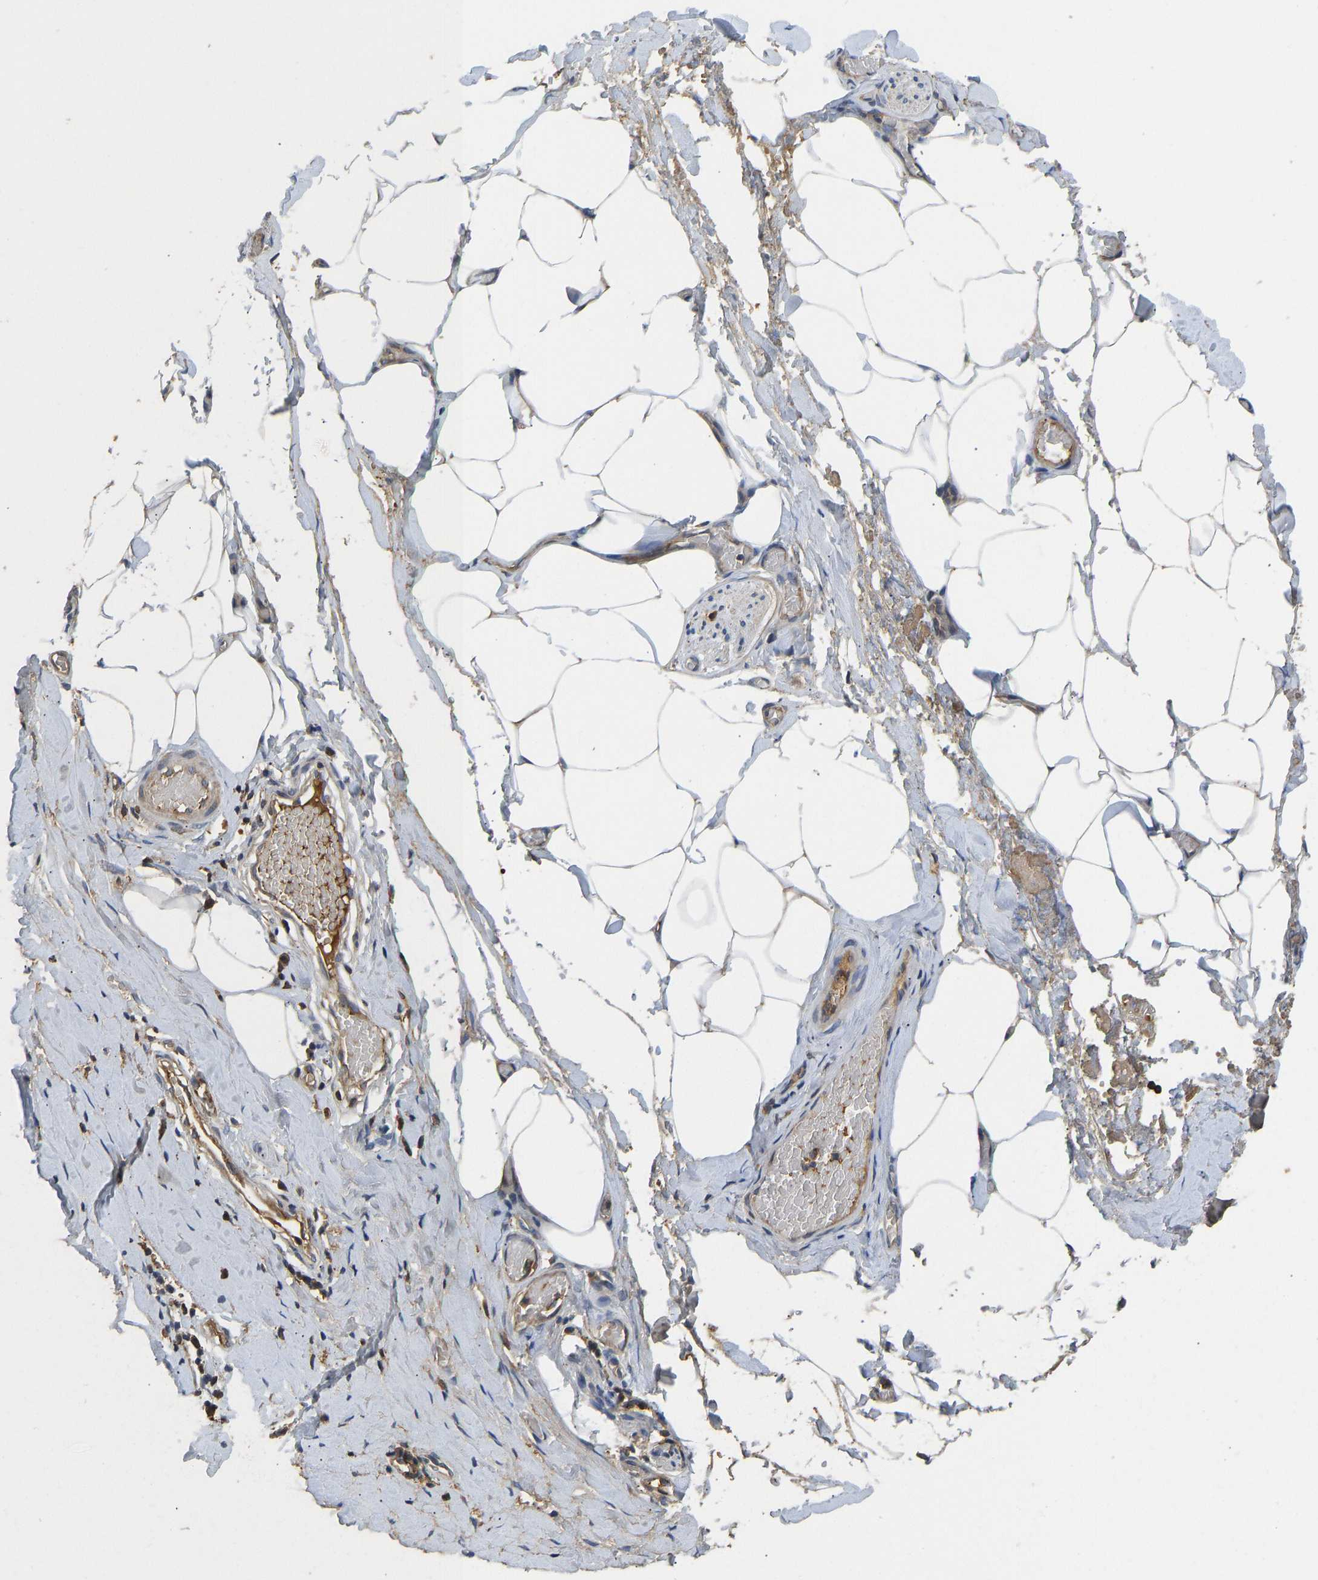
{"staining": {"intensity": "moderate", "quantity": "25%-75%", "location": "cytoplasmic/membranous"}, "tissue": "adipose tissue", "cell_type": "Adipocytes", "image_type": "normal", "snomed": [{"axis": "morphology", "description": "Normal tissue, NOS"}, {"axis": "morphology", "description": "Adenocarcinoma, NOS"}, {"axis": "topography", "description": "Colon"}, {"axis": "topography", "description": "Peripheral nerve tissue"}], "caption": "Adipocytes exhibit medium levels of moderate cytoplasmic/membranous positivity in approximately 25%-75% of cells in unremarkable adipose tissue. The staining was performed using DAB (3,3'-diaminobenzidine) to visualize the protein expression in brown, while the nuclei were stained in blue with hematoxylin (Magnification: 20x).", "gene": "VCPKMT", "patient": {"sex": "male", "age": 14}}